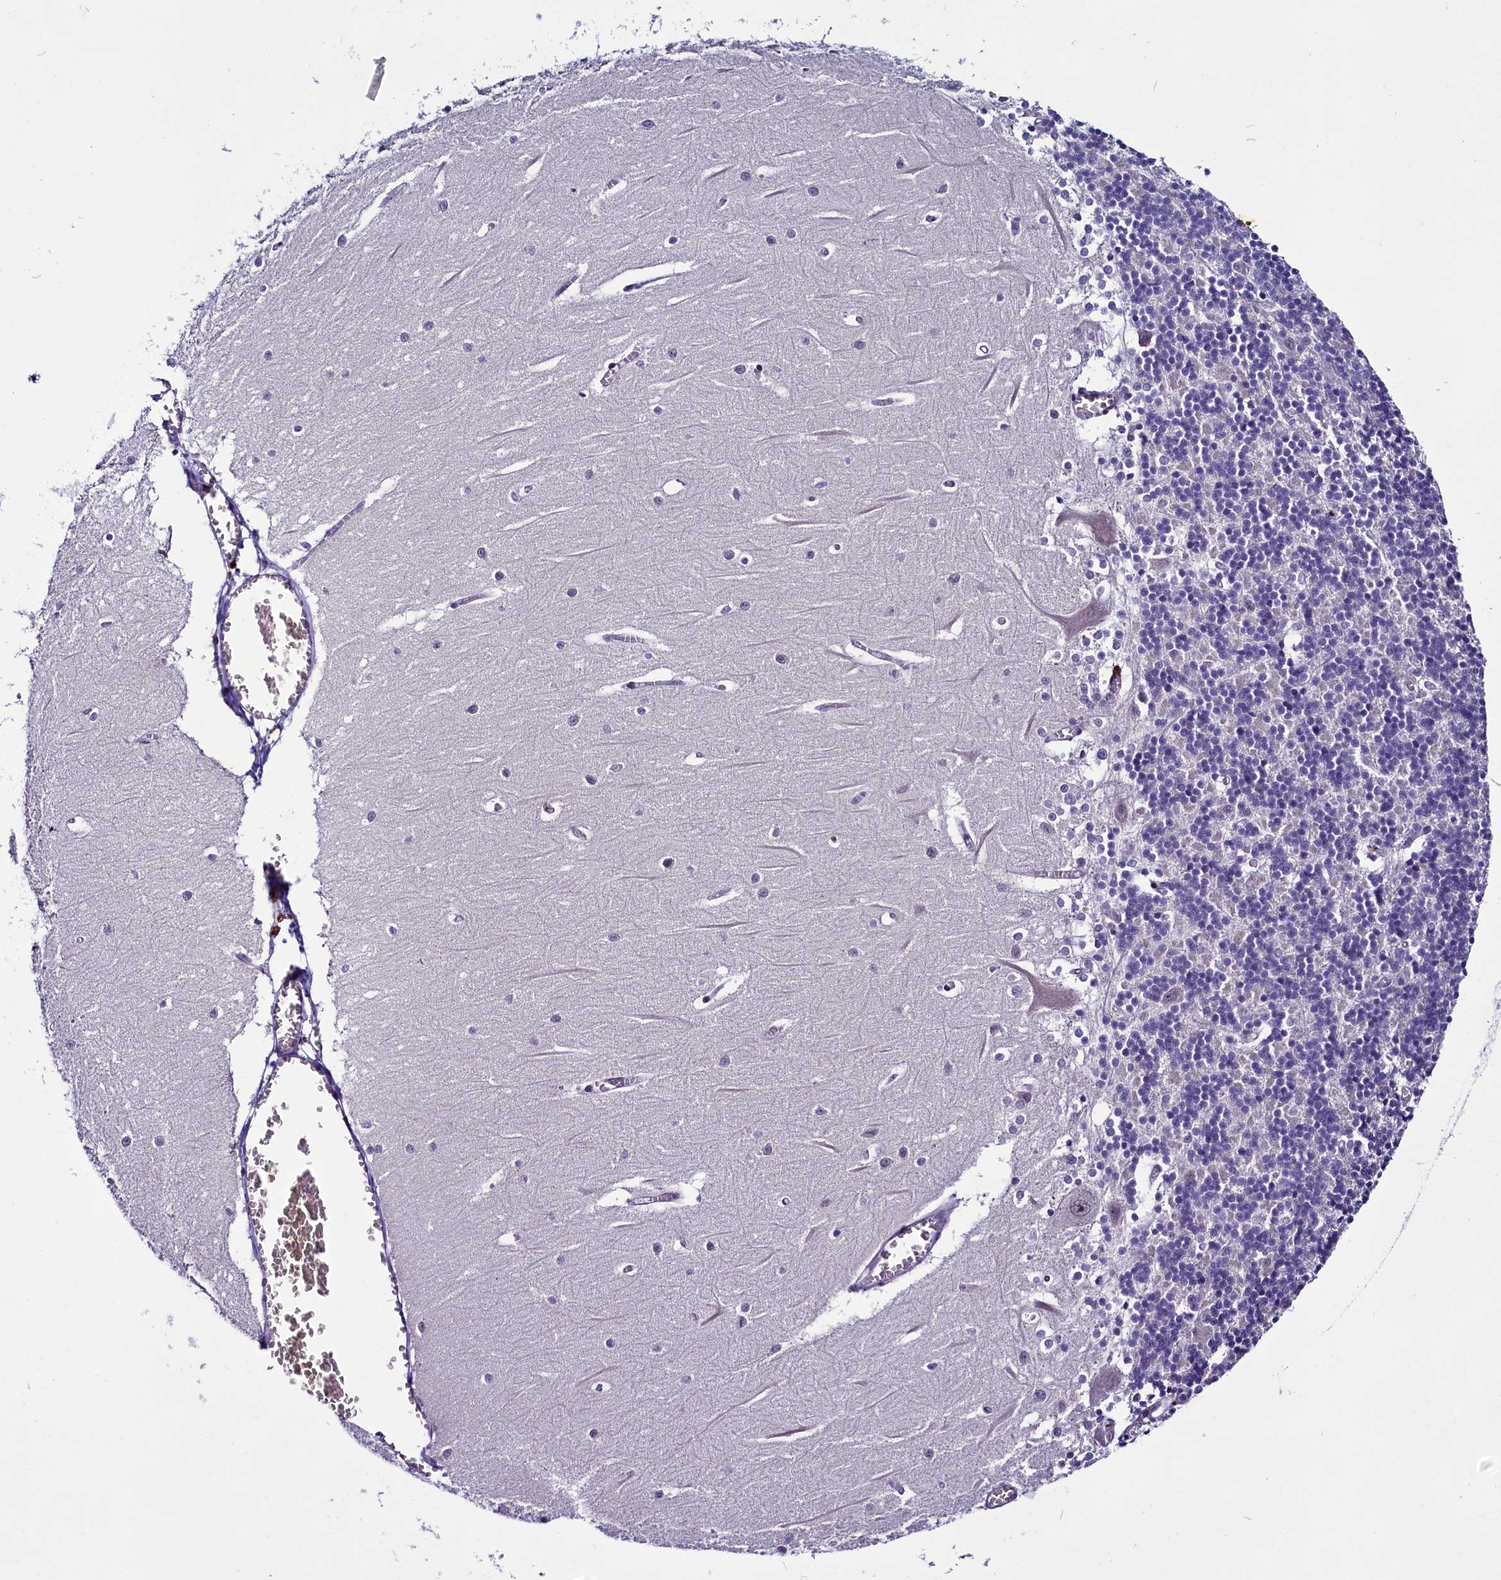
{"staining": {"intensity": "negative", "quantity": "none", "location": "none"}, "tissue": "cerebellum", "cell_type": "Cells in granular layer", "image_type": "normal", "snomed": [{"axis": "morphology", "description": "Normal tissue, NOS"}, {"axis": "topography", "description": "Cerebellum"}], "caption": "Normal cerebellum was stained to show a protein in brown. There is no significant expression in cells in granular layer. The staining was performed using DAB to visualize the protein expression in brown, while the nuclei were stained in blue with hematoxylin (Magnification: 20x).", "gene": "CCDC106", "patient": {"sex": "male", "age": 37}}